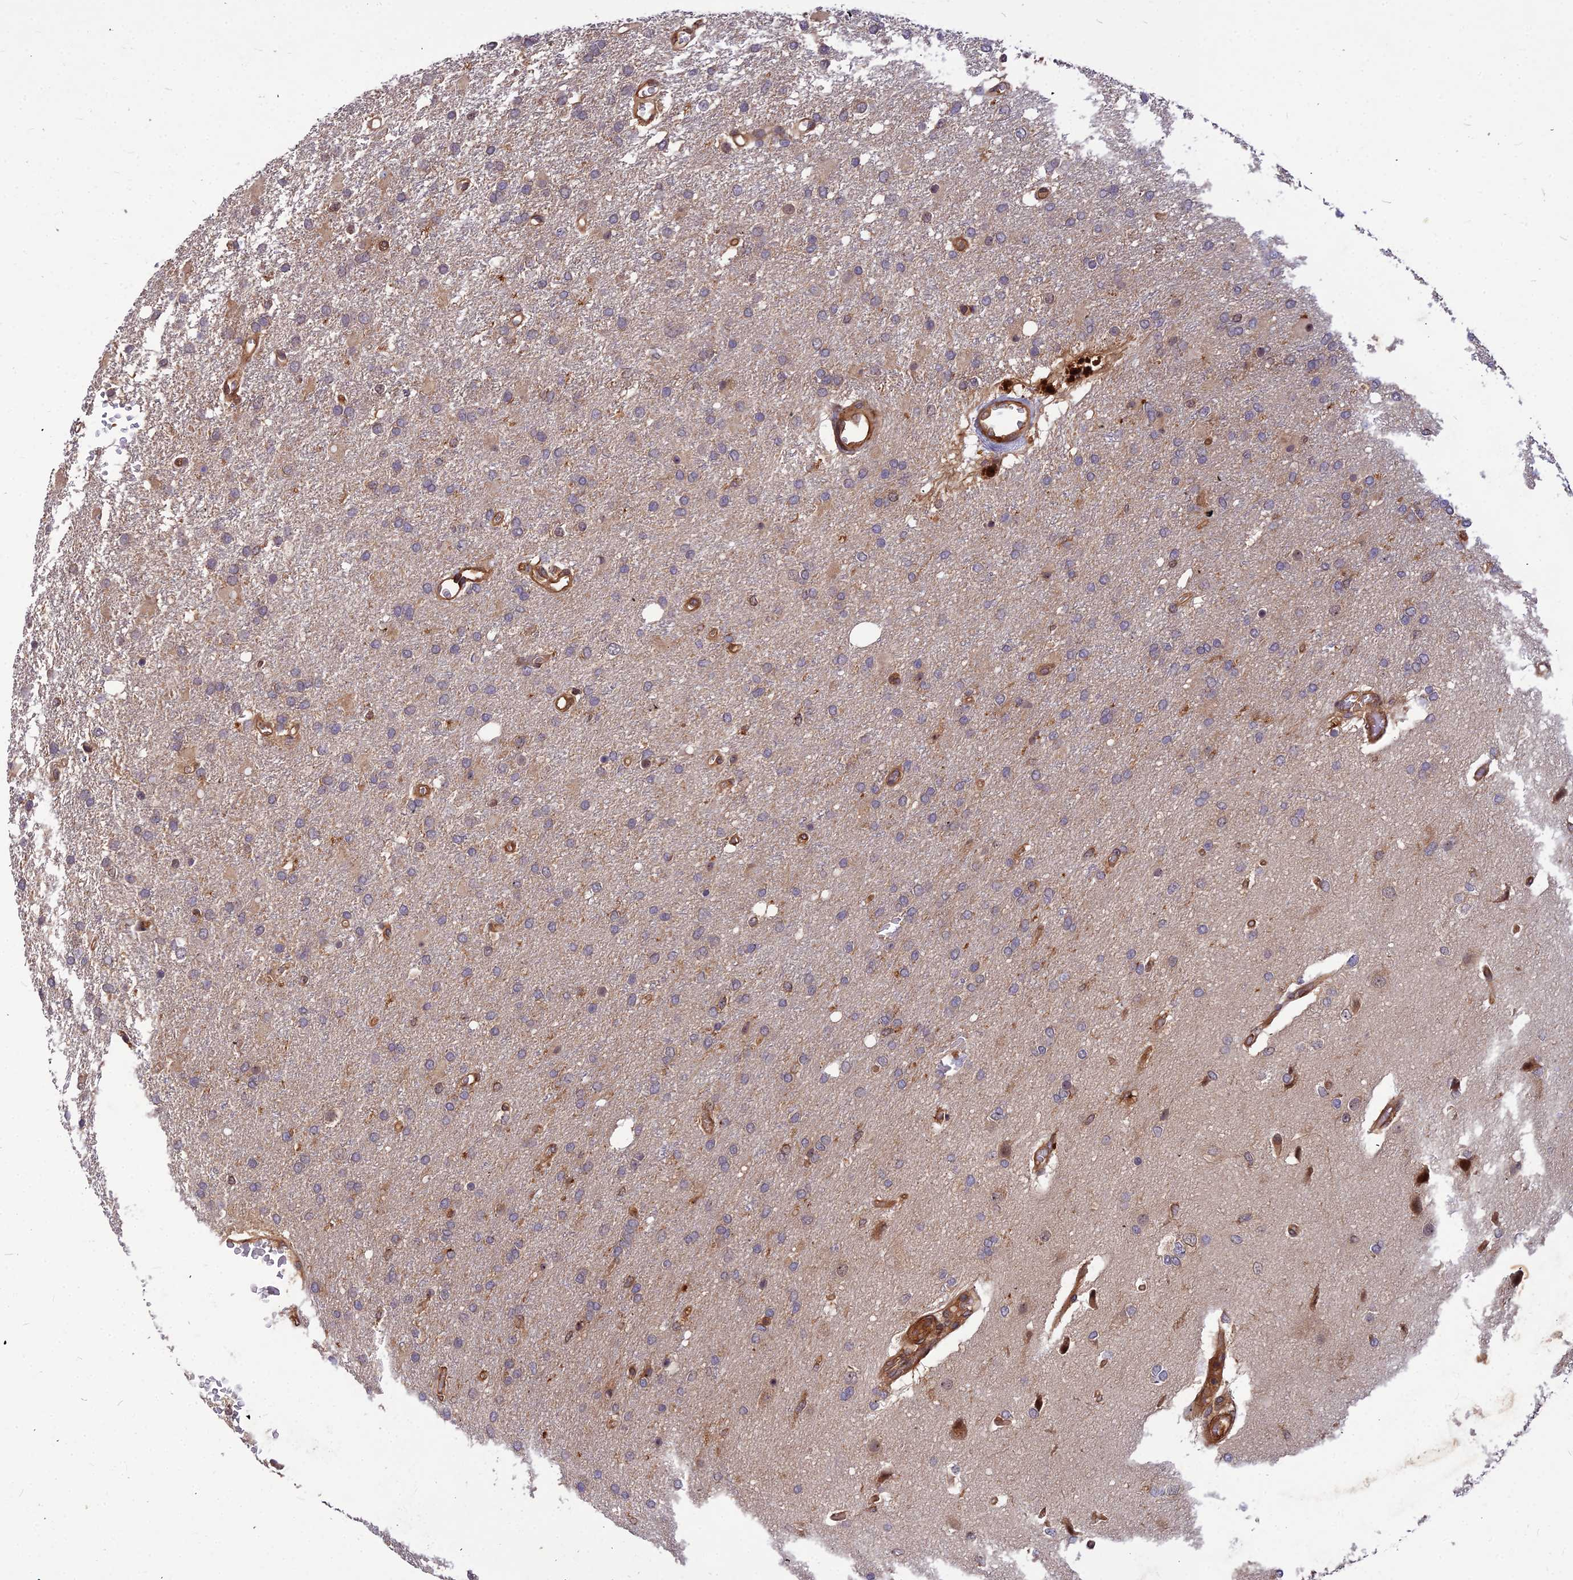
{"staining": {"intensity": "weak", "quantity": "25%-75%", "location": "cytoplasmic/membranous"}, "tissue": "glioma", "cell_type": "Tumor cells", "image_type": "cancer", "snomed": [{"axis": "morphology", "description": "Glioma, malignant, High grade"}, {"axis": "topography", "description": "Brain"}], "caption": "Protein analysis of glioma tissue displays weak cytoplasmic/membranous positivity in approximately 25%-75% of tumor cells.", "gene": "ZNF467", "patient": {"sex": "female", "age": 74}}